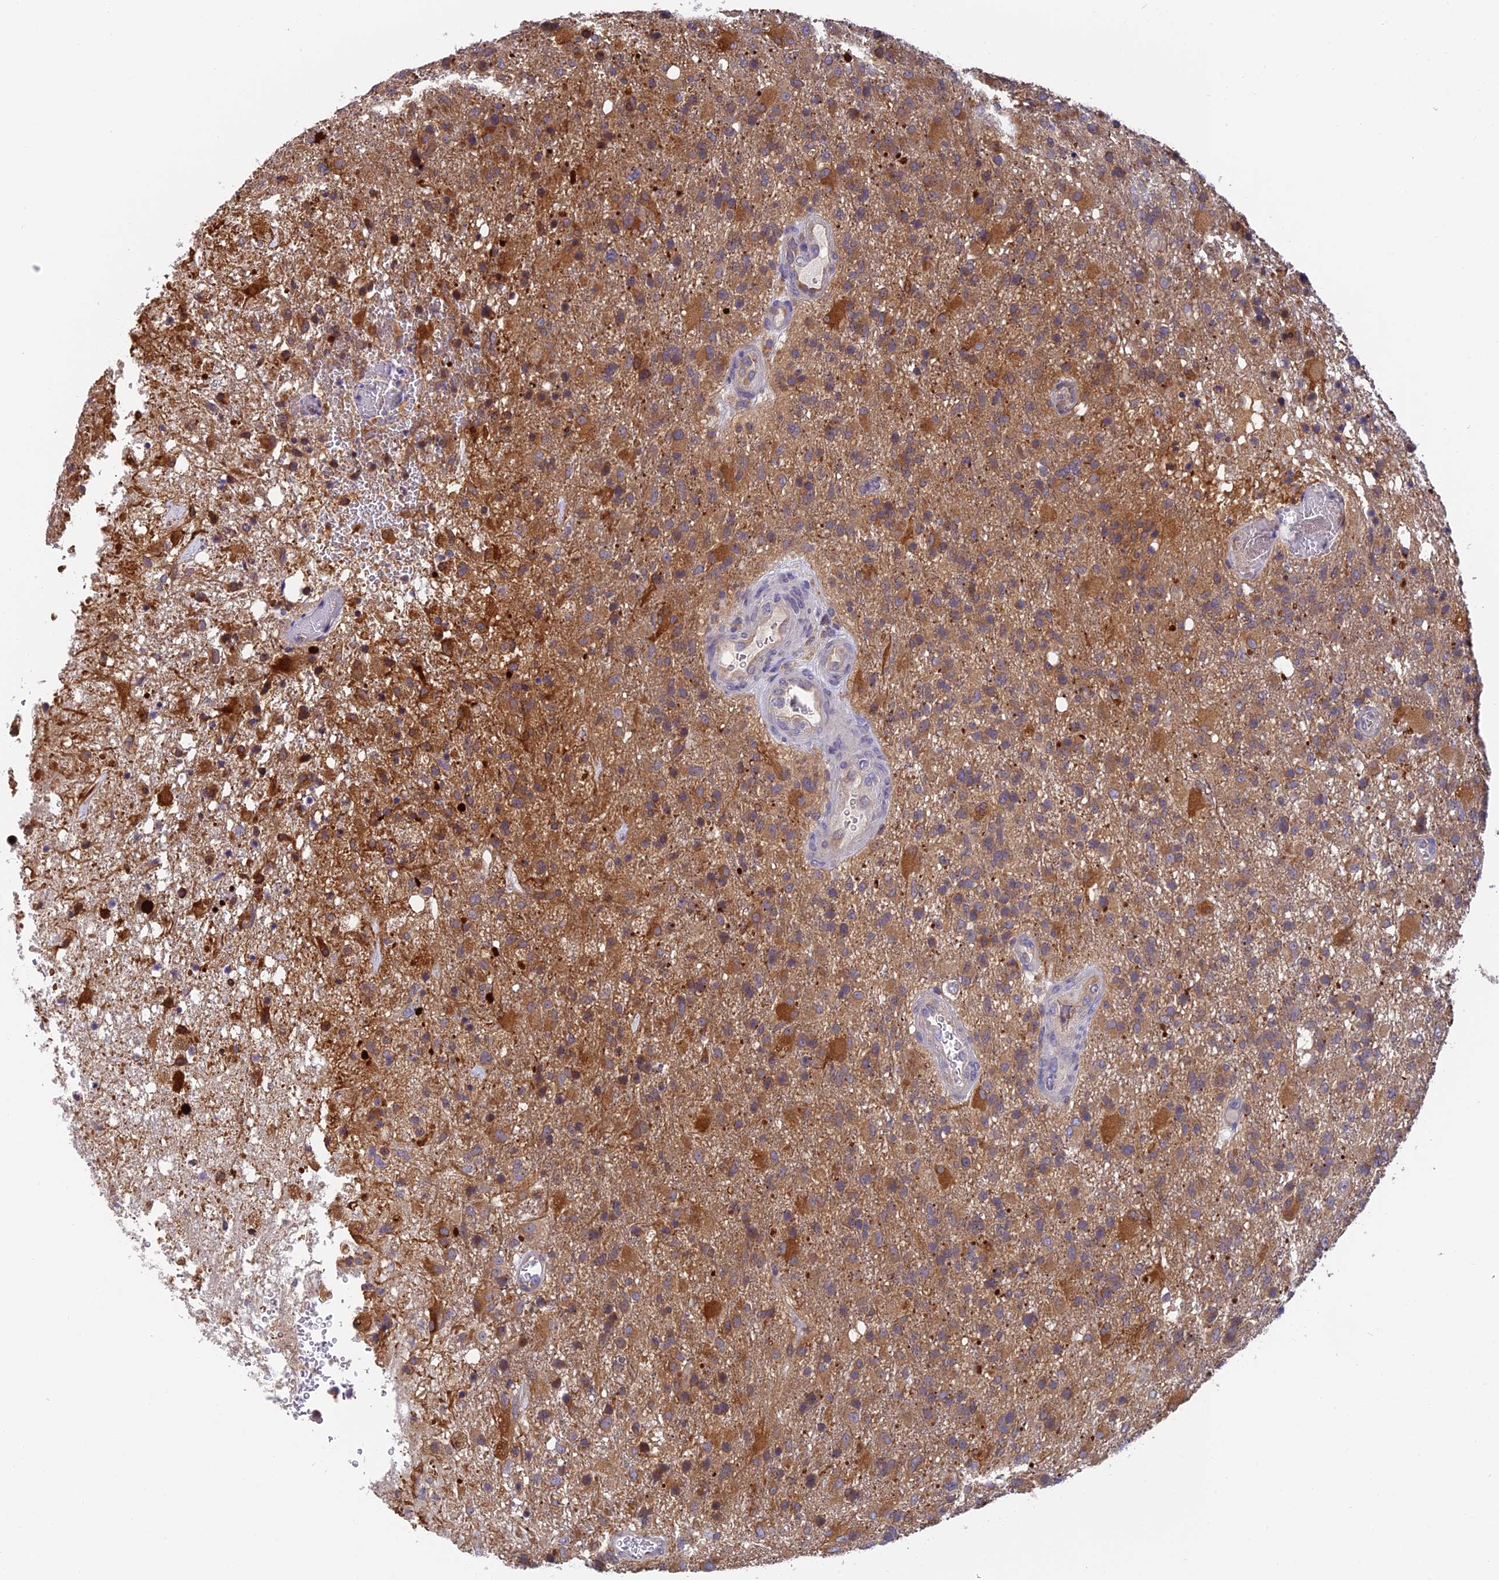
{"staining": {"intensity": "moderate", "quantity": ">75%", "location": "cytoplasmic/membranous"}, "tissue": "glioma", "cell_type": "Tumor cells", "image_type": "cancer", "snomed": [{"axis": "morphology", "description": "Glioma, malignant, High grade"}, {"axis": "topography", "description": "Brain"}], "caption": "Tumor cells display medium levels of moderate cytoplasmic/membranous staining in approximately >75% of cells in human high-grade glioma (malignant).", "gene": "IPO5", "patient": {"sex": "female", "age": 74}}